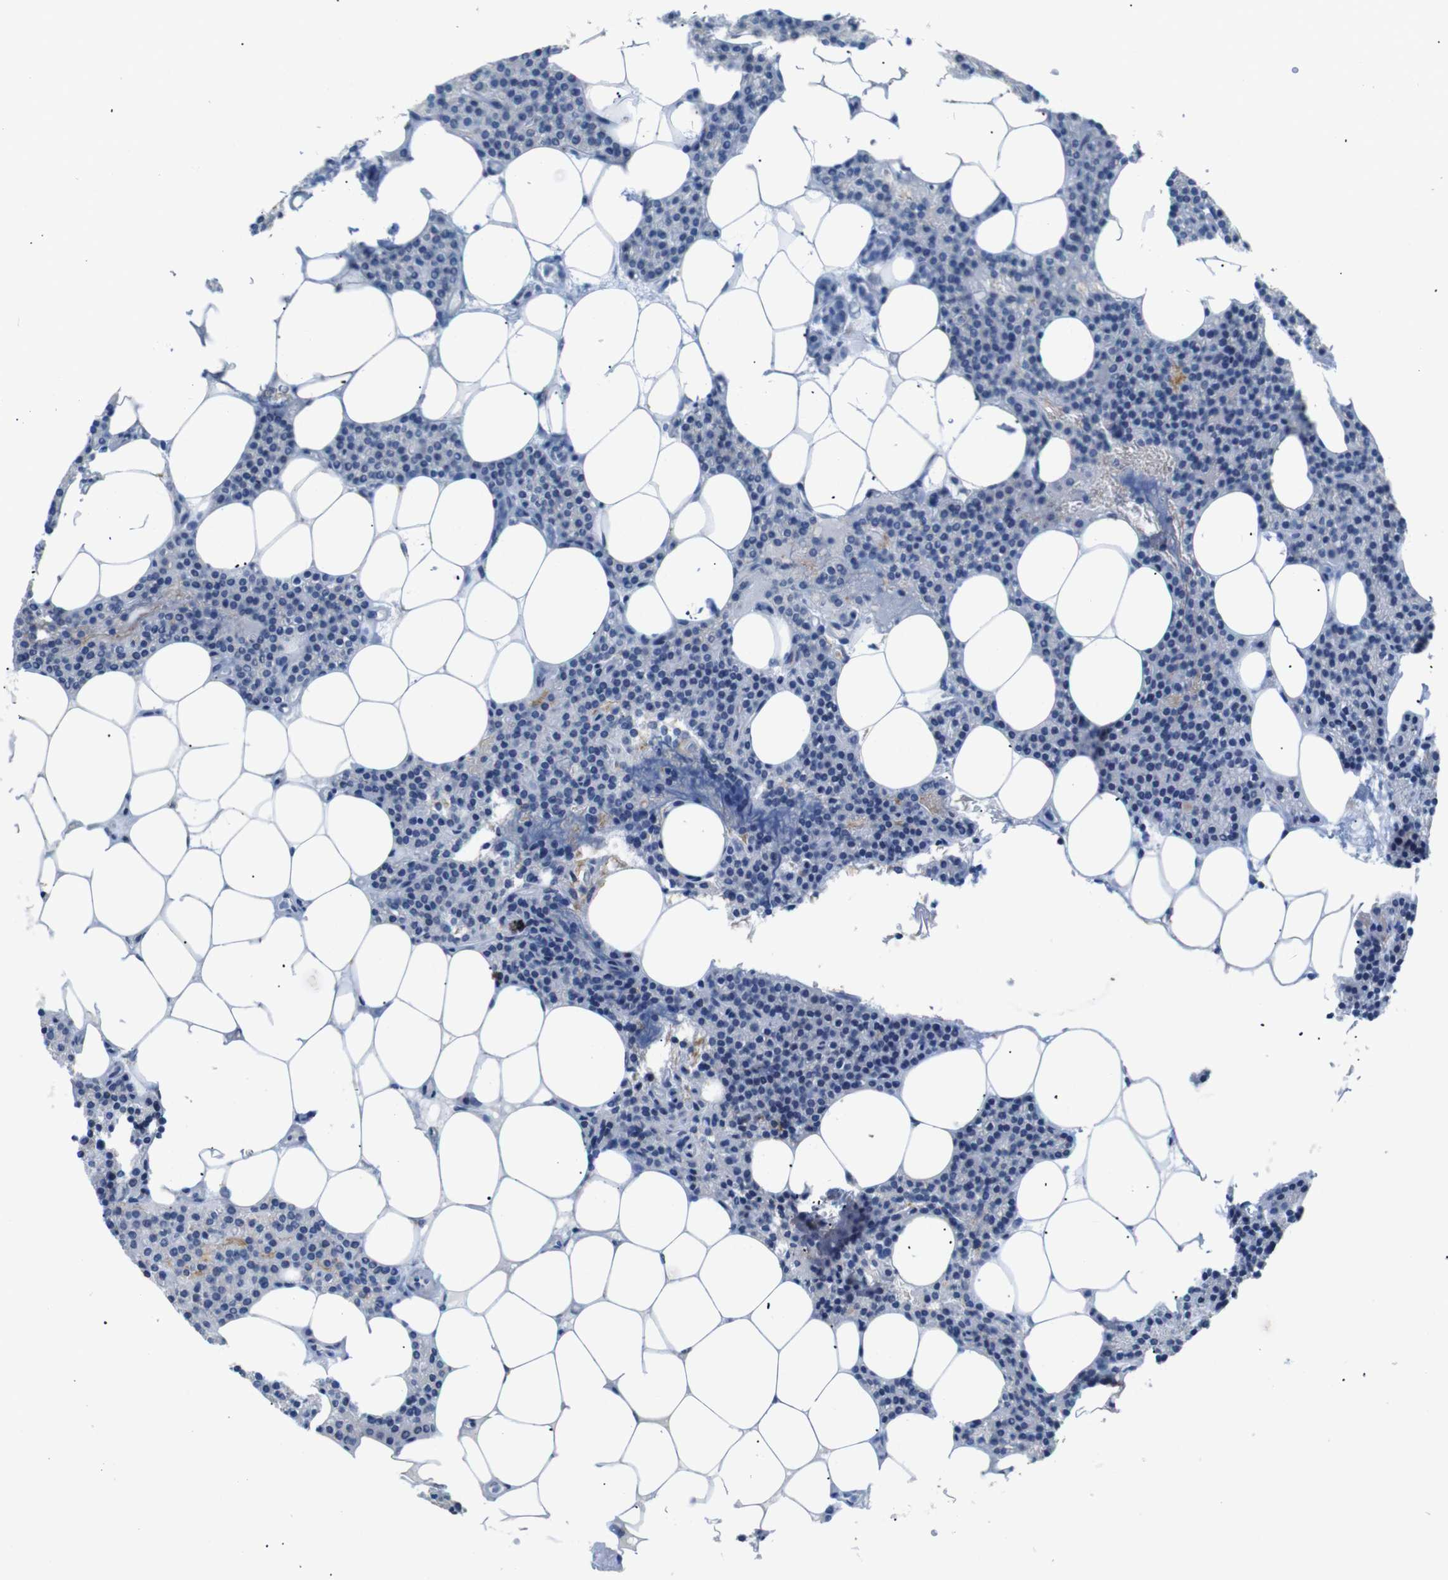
{"staining": {"intensity": "negative", "quantity": "none", "location": "none"}, "tissue": "parathyroid gland", "cell_type": "Glandular cells", "image_type": "normal", "snomed": [{"axis": "morphology", "description": "Normal tissue, NOS"}, {"axis": "morphology", "description": "Adenoma, NOS"}, {"axis": "topography", "description": "Parathyroid gland"}], "caption": "A high-resolution micrograph shows immunohistochemistry staining of normal parathyroid gland, which reveals no significant positivity in glandular cells.", "gene": "CHRM5", "patient": {"sex": "female", "age": 51}}